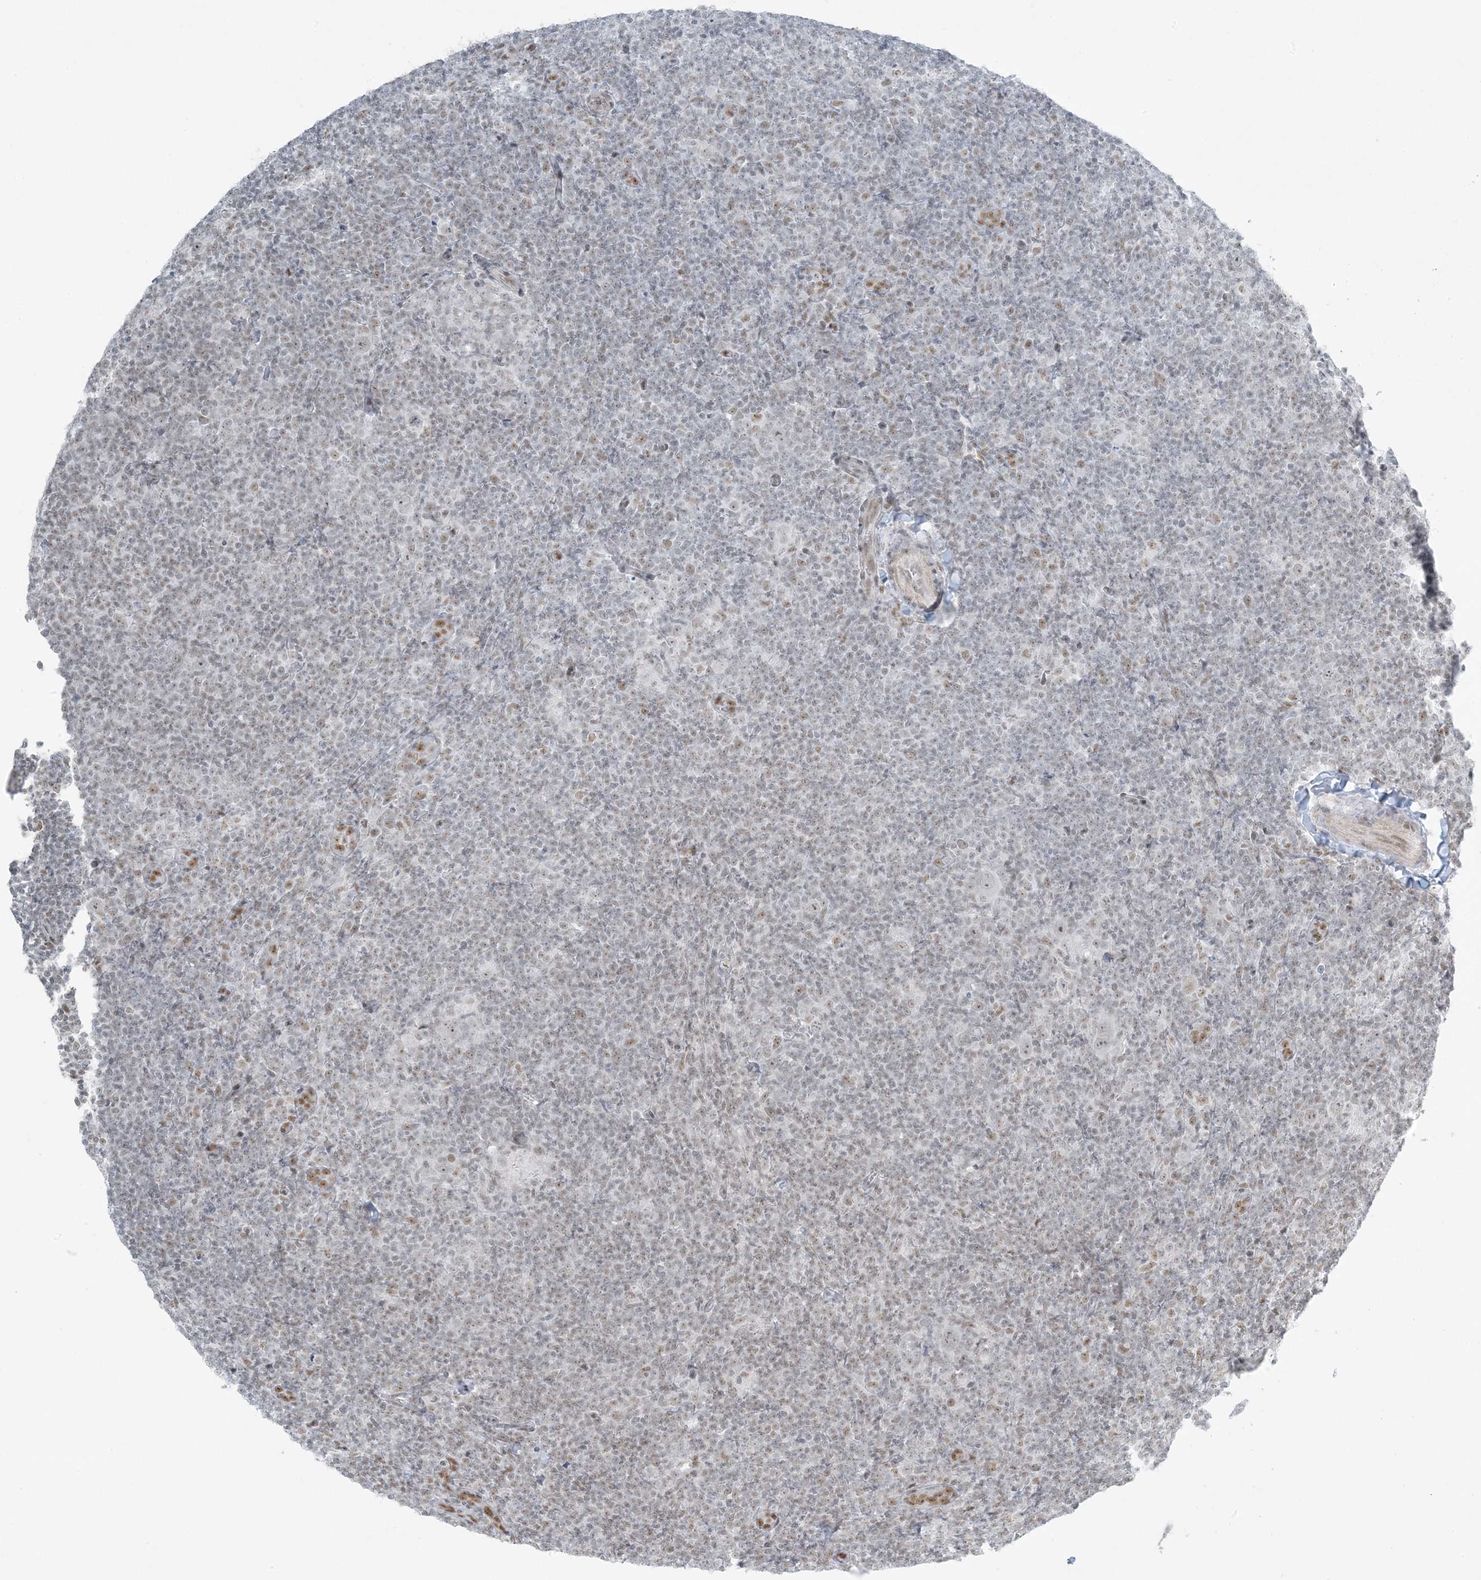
{"staining": {"intensity": "weak", "quantity": "<25%", "location": "nuclear"}, "tissue": "lymphoma", "cell_type": "Tumor cells", "image_type": "cancer", "snomed": [{"axis": "morphology", "description": "Hodgkin's disease, NOS"}, {"axis": "topography", "description": "Lymph node"}], "caption": "The histopathology image shows no significant staining in tumor cells of lymphoma.", "gene": "ZNF787", "patient": {"sex": "female", "age": 57}}